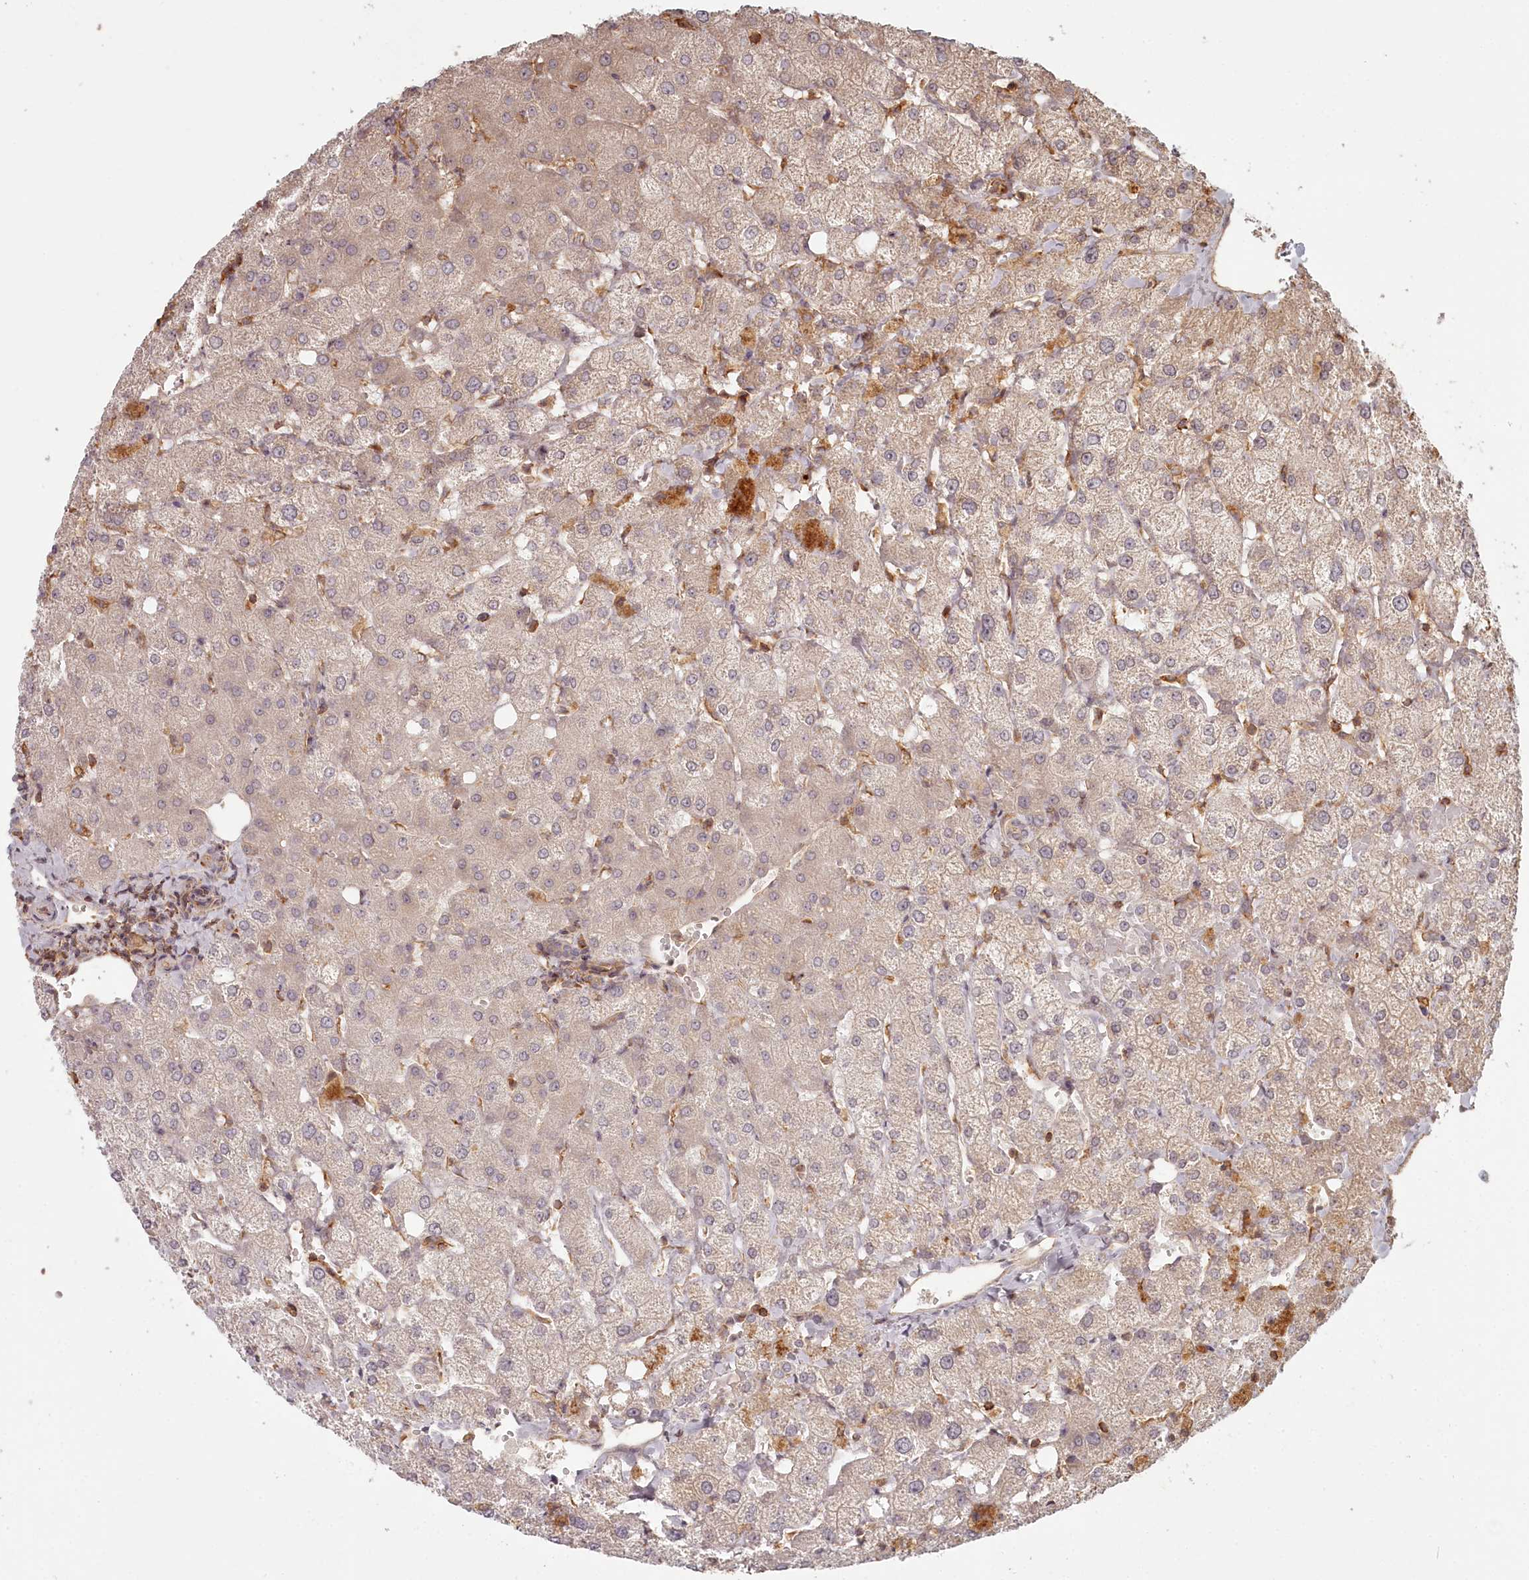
{"staining": {"intensity": "weak", "quantity": "25%-75%", "location": "cytoplasmic/membranous"}, "tissue": "liver", "cell_type": "Cholangiocytes", "image_type": "normal", "snomed": [{"axis": "morphology", "description": "Normal tissue, NOS"}, {"axis": "topography", "description": "Liver"}], "caption": "A low amount of weak cytoplasmic/membranous expression is seen in approximately 25%-75% of cholangiocytes in benign liver. (IHC, brightfield microscopy, high magnification).", "gene": "TMIE", "patient": {"sex": "female", "age": 54}}